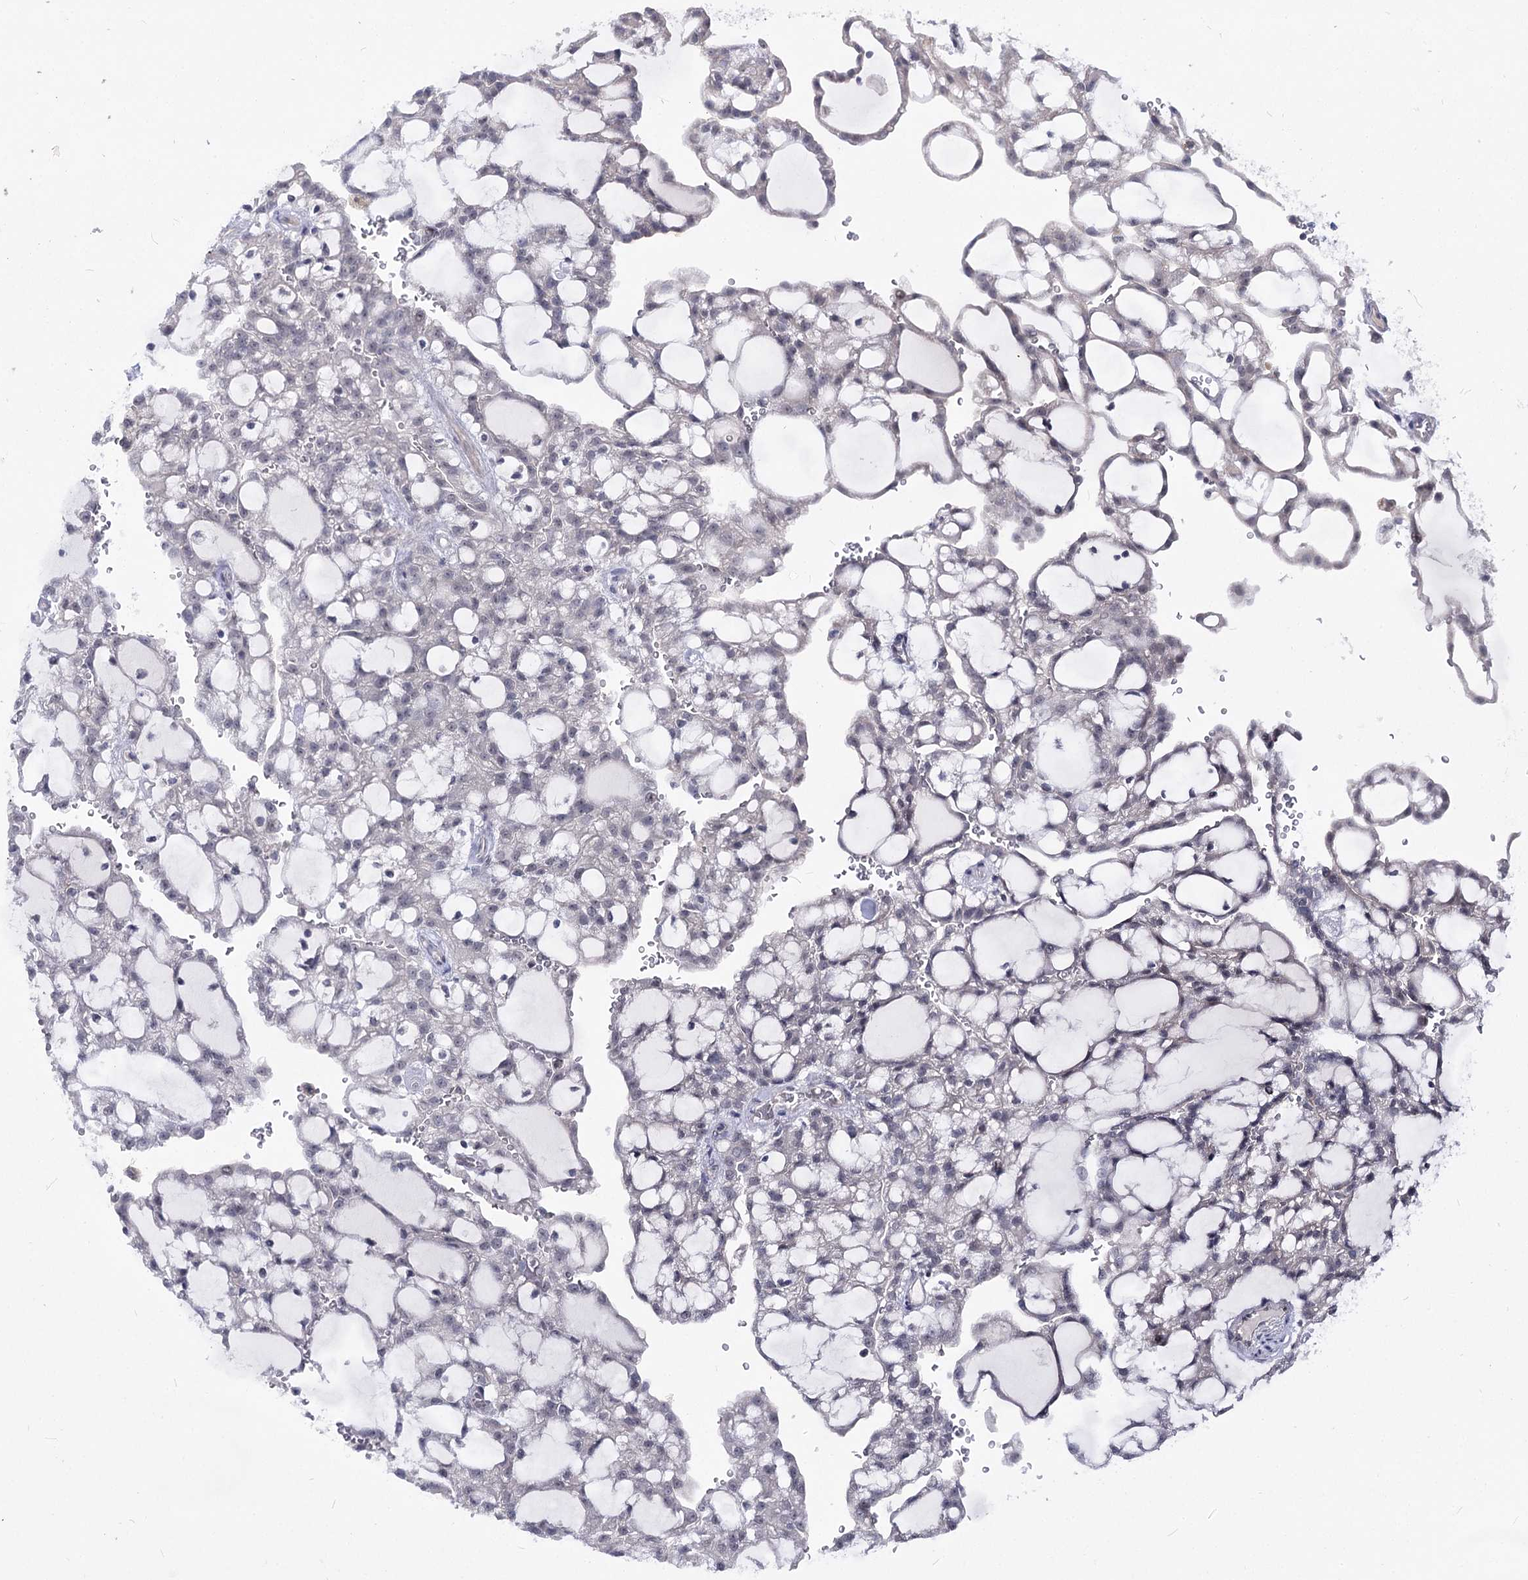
{"staining": {"intensity": "negative", "quantity": "none", "location": "none"}, "tissue": "renal cancer", "cell_type": "Tumor cells", "image_type": "cancer", "snomed": [{"axis": "morphology", "description": "Adenocarcinoma, NOS"}, {"axis": "topography", "description": "Kidney"}], "caption": "Tumor cells show no significant expression in renal cancer. (DAB (3,3'-diaminobenzidine) immunohistochemistry visualized using brightfield microscopy, high magnification).", "gene": "ATP10B", "patient": {"sex": "male", "age": 63}}